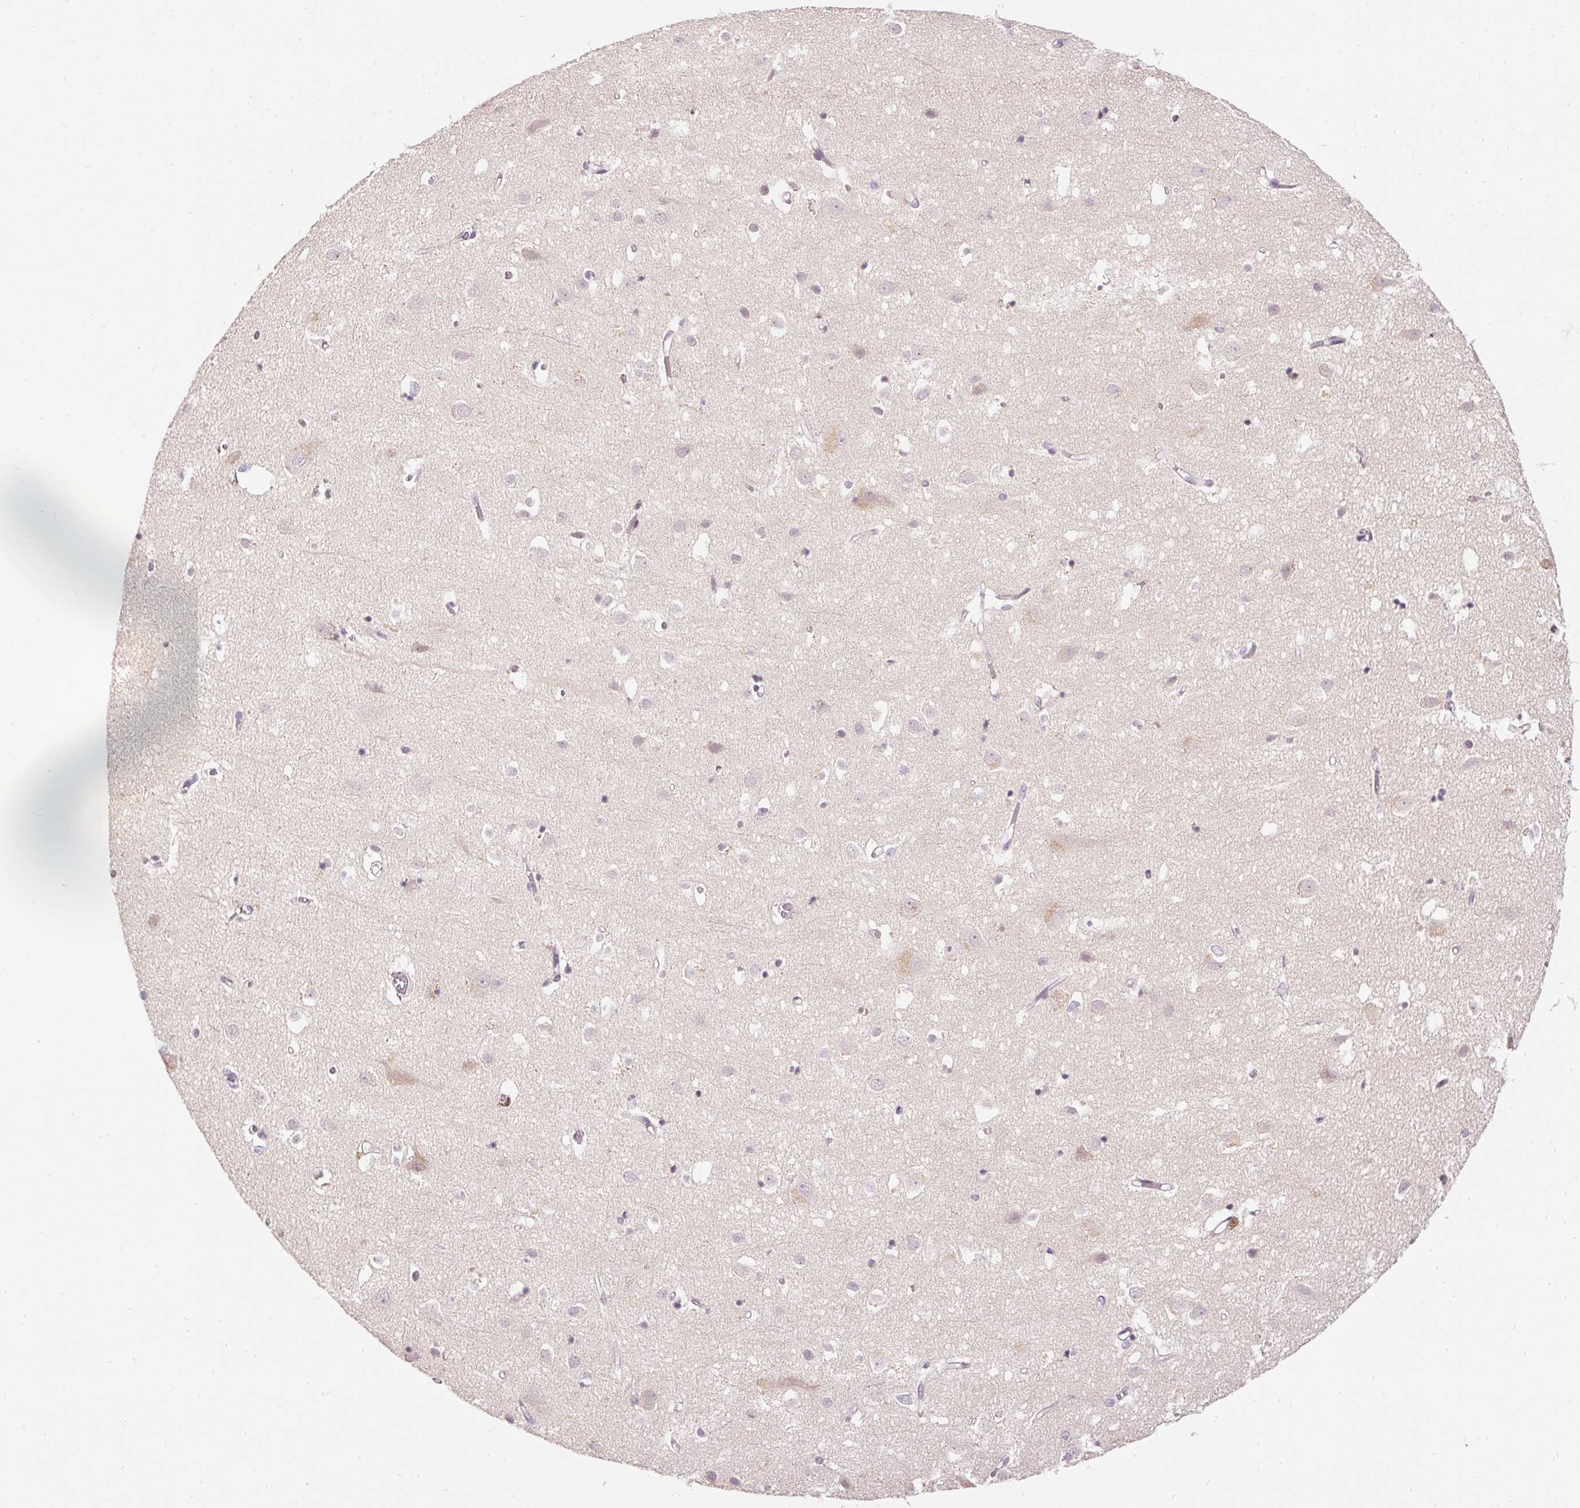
{"staining": {"intensity": "negative", "quantity": "none", "location": "none"}, "tissue": "cerebral cortex", "cell_type": "Endothelial cells", "image_type": "normal", "snomed": [{"axis": "morphology", "description": "Normal tissue, NOS"}, {"axis": "topography", "description": "Cerebral cortex"}], "caption": "Human cerebral cortex stained for a protein using IHC displays no expression in endothelial cells.", "gene": "ABHD11", "patient": {"sex": "male", "age": 70}}